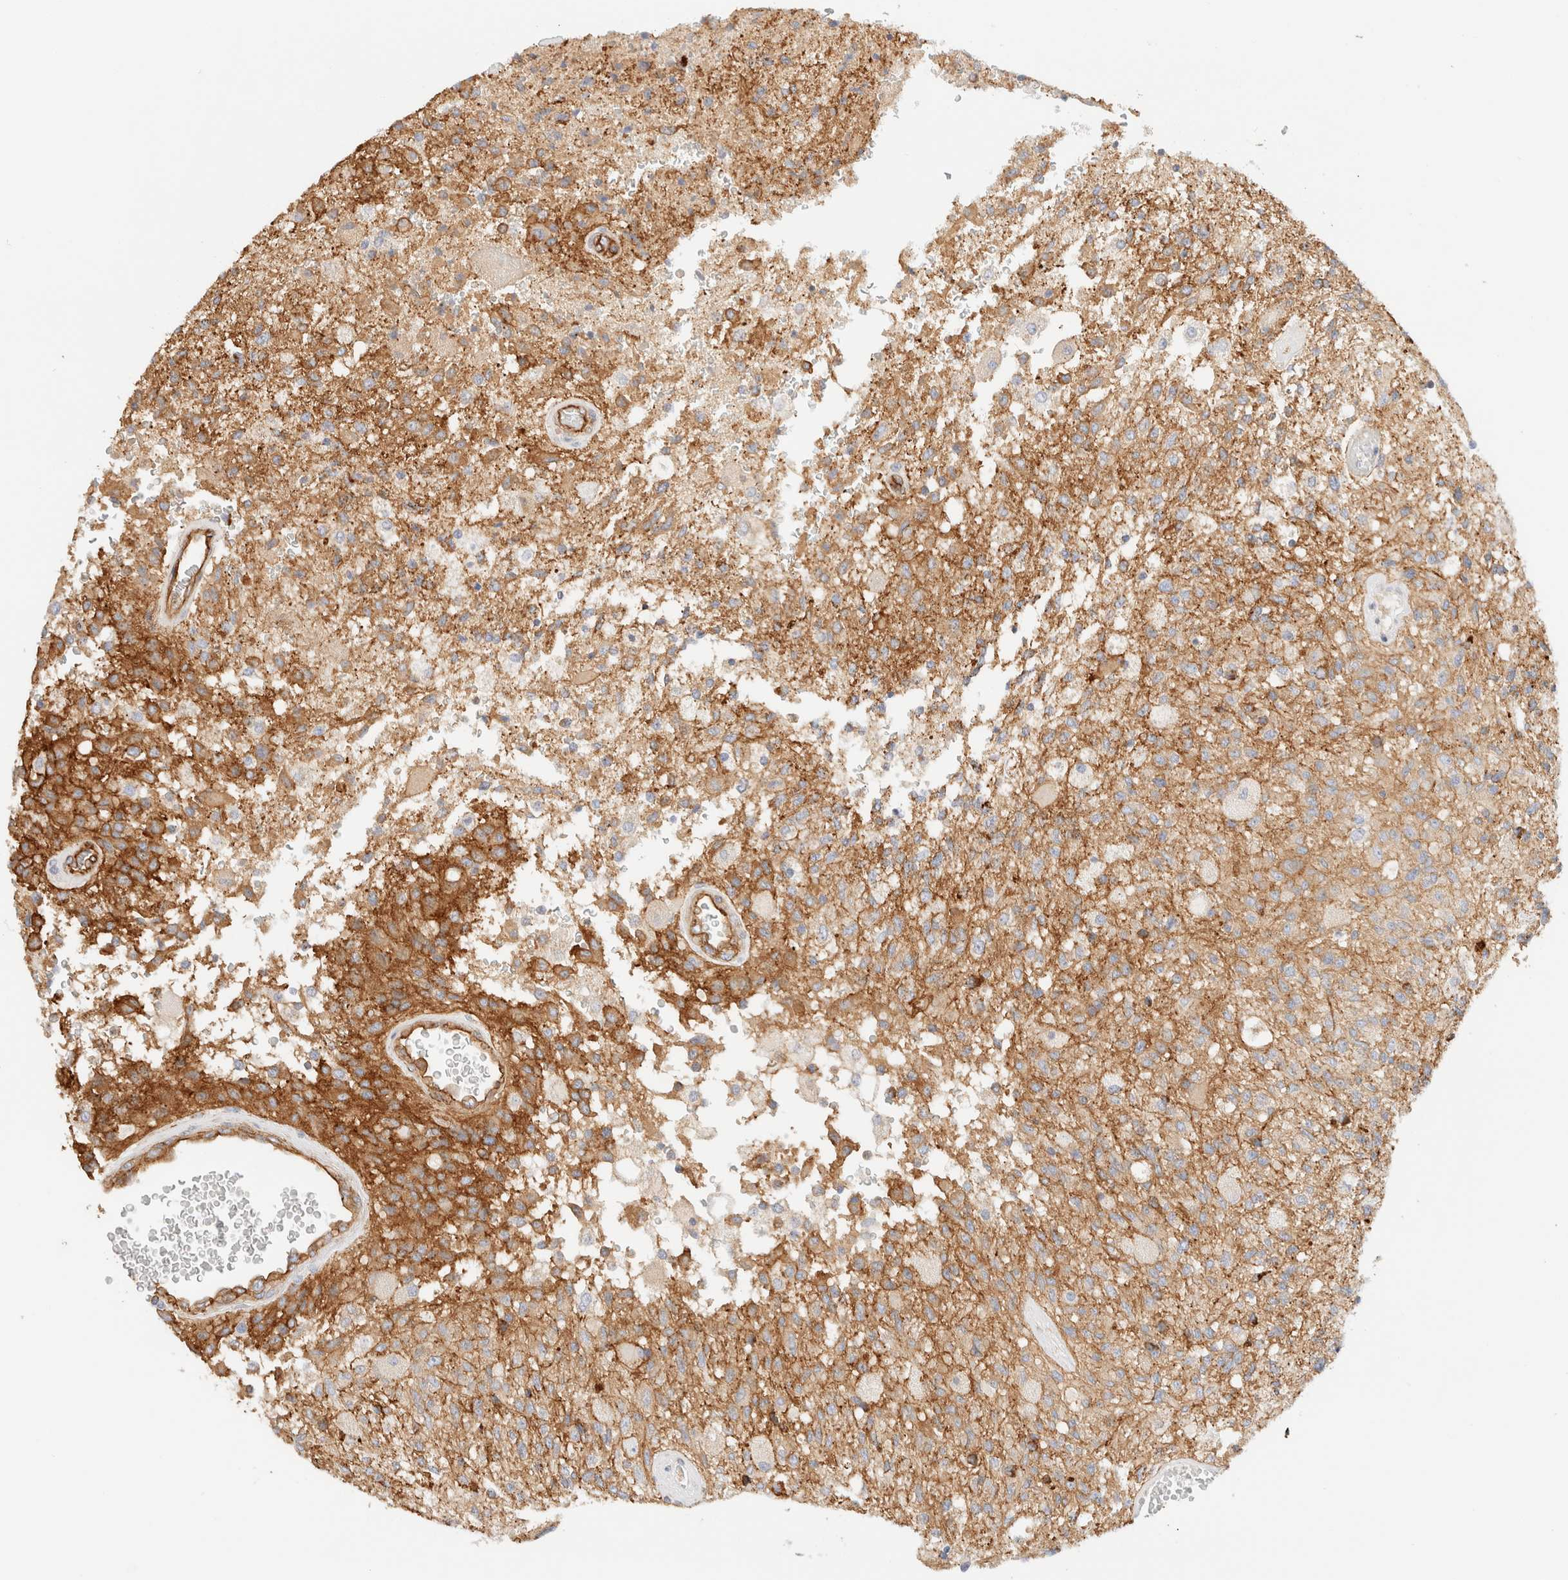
{"staining": {"intensity": "moderate", "quantity": "<25%", "location": "cytoplasmic/membranous"}, "tissue": "glioma", "cell_type": "Tumor cells", "image_type": "cancer", "snomed": [{"axis": "morphology", "description": "Normal tissue, NOS"}, {"axis": "morphology", "description": "Glioma, malignant, High grade"}, {"axis": "topography", "description": "Cerebral cortex"}], "caption": "Protein staining reveals moderate cytoplasmic/membranous positivity in about <25% of tumor cells in malignant glioma (high-grade).", "gene": "CYB5R4", "patient": {"sex": "male", "age": 77}}